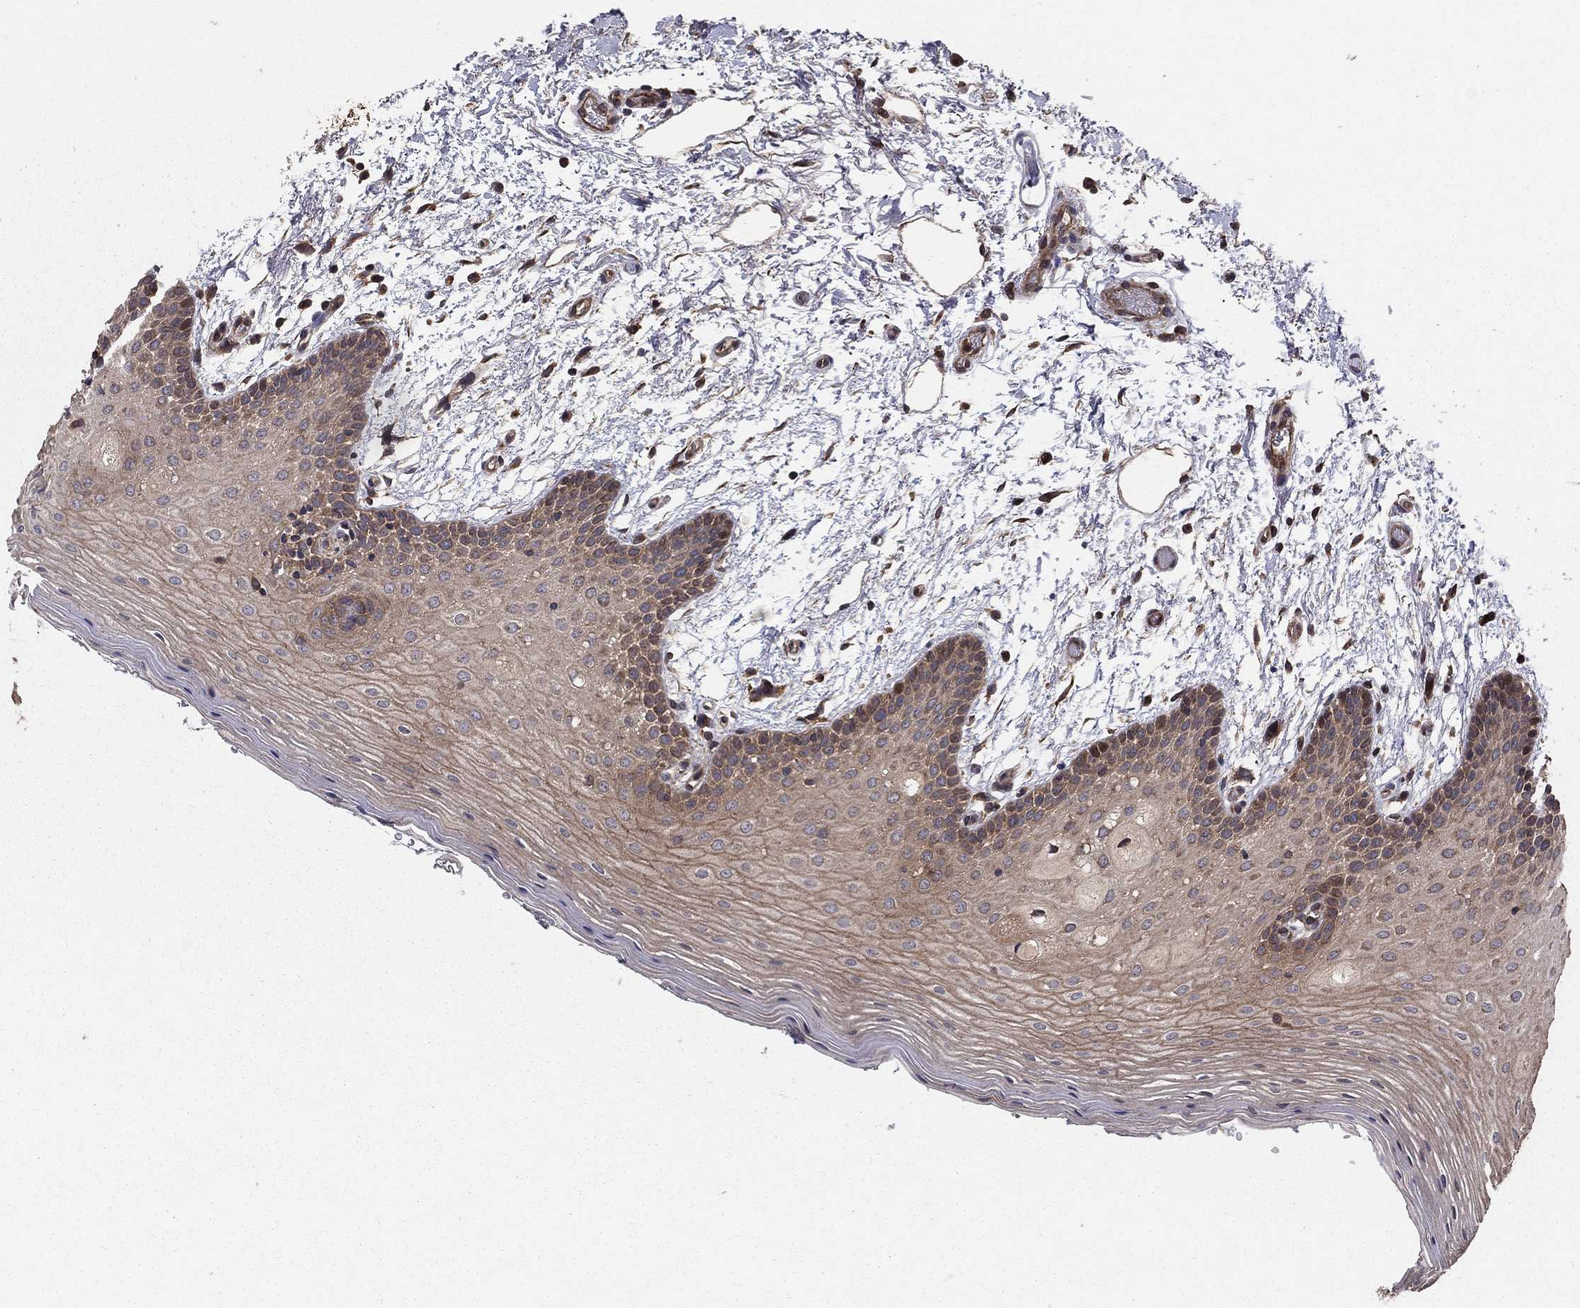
{"staining": {"intensity": "weak", "quantity": "25%-75%", "location": "cytoplasmic/membranous"}, "tissue": "oral mucosa", "cell_type": "Squamous epithelial cells", "image_type": "normal", "snomed": [{"axis": "morphology", "description": "Normal tissue, NOS"}, {"axis": "topography", "description": "Oral tissue"}, {"axis": "topography", "description": "Tounge, NOS"}], "caption": "Immunohistochemical staining of normal oral mucosa displays low levels of weak cytoplasmic/membranous staining in approximately 25%-75% of squamous epithelial cells.", "gene": "BABAM2", "patient": {"sex": "female", "age": 86}}